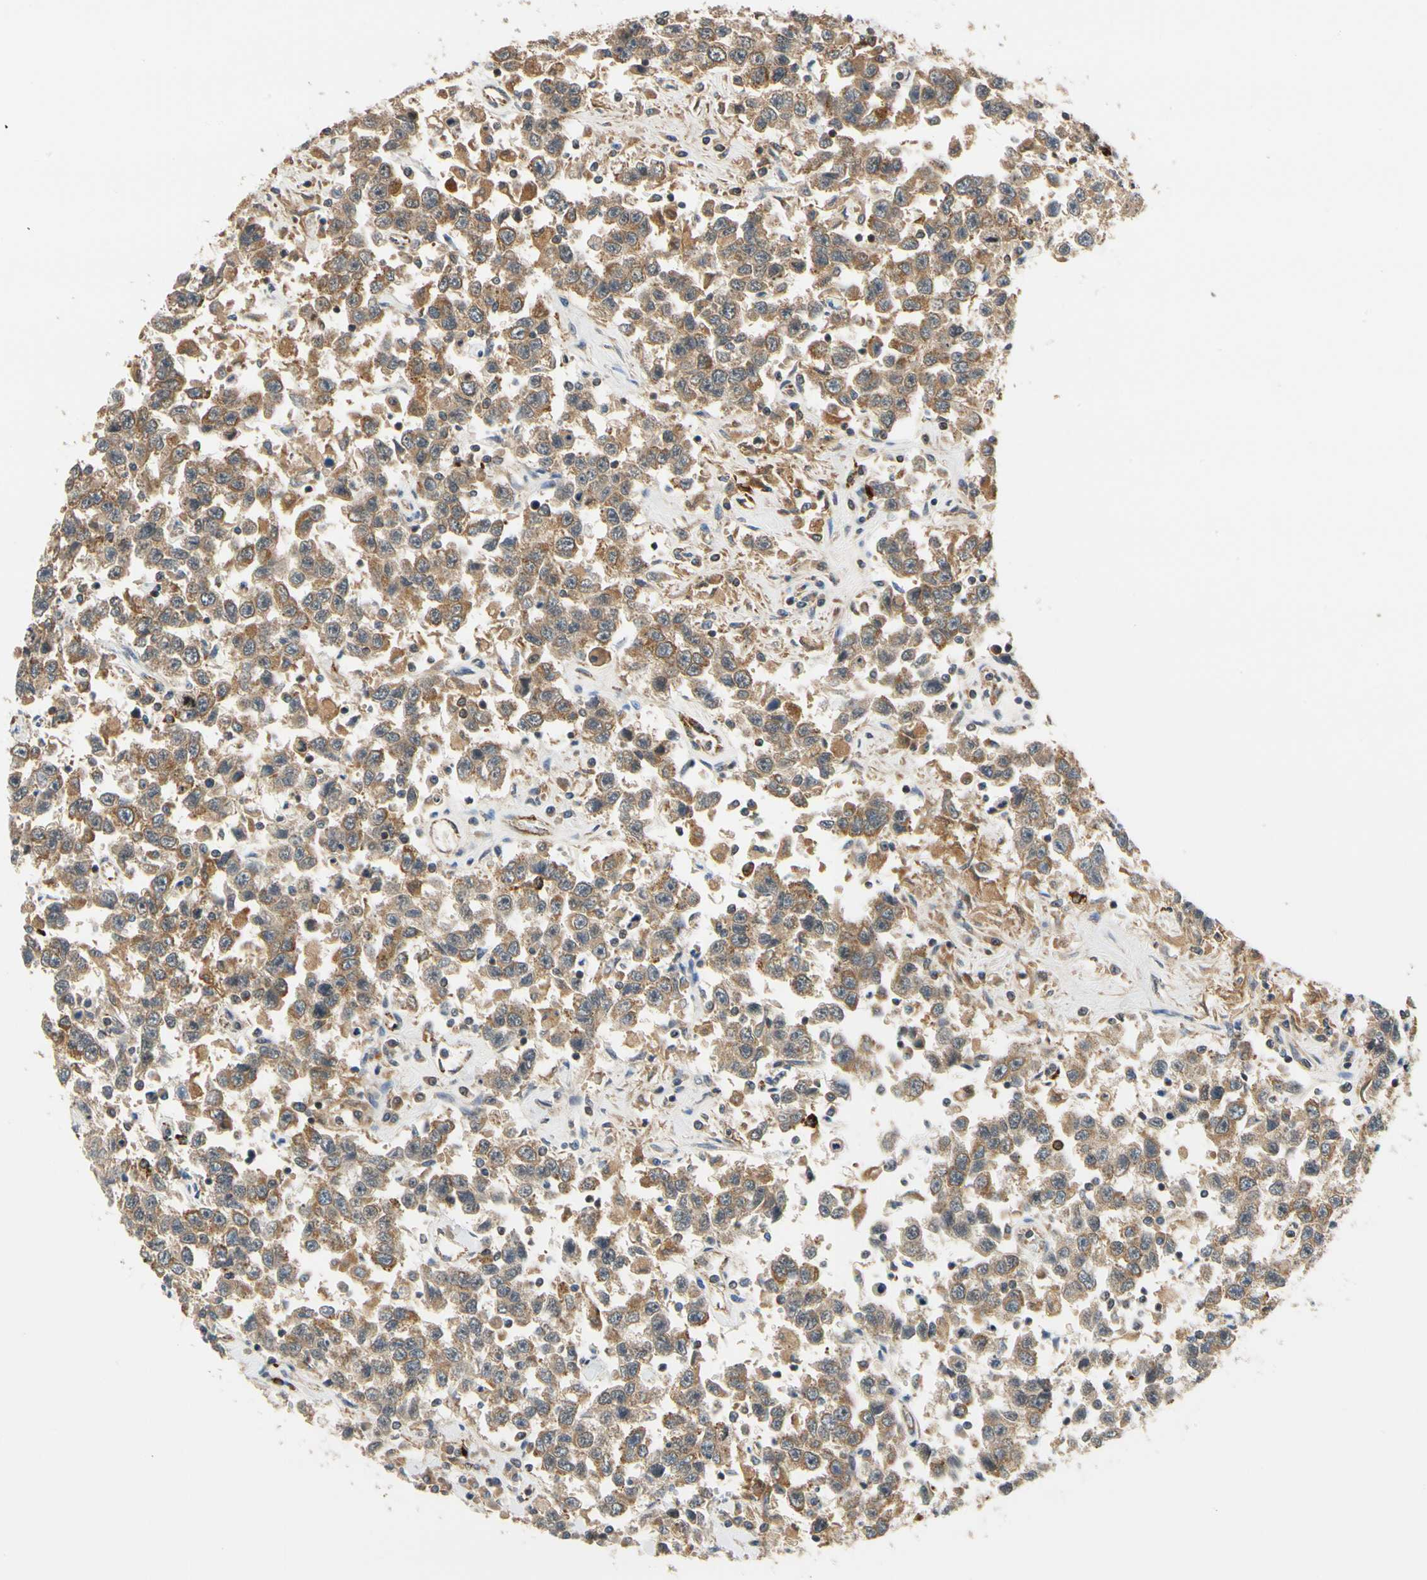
{"staining": {"intensity": "moderate", "quantity": ">75%", "location": "cytoplasmic/membranous"}, "tissue": "testis cancer", "cell_type": "Tumor cells", "image_type": "cancer", "snomed": [{"axis": "morphology", "description": "Seminoma, NOS"}, {"axis": "topography", "description": "Testis"}], "caption": "IHC (DAB) staining of testis cancer (seminoma) exhibits moderate cytoplasmic/membranous protein expression in about >75% of tumor cells.", "gene": "ANKHD1", "patient": {"sex": "male", "age": 41}}